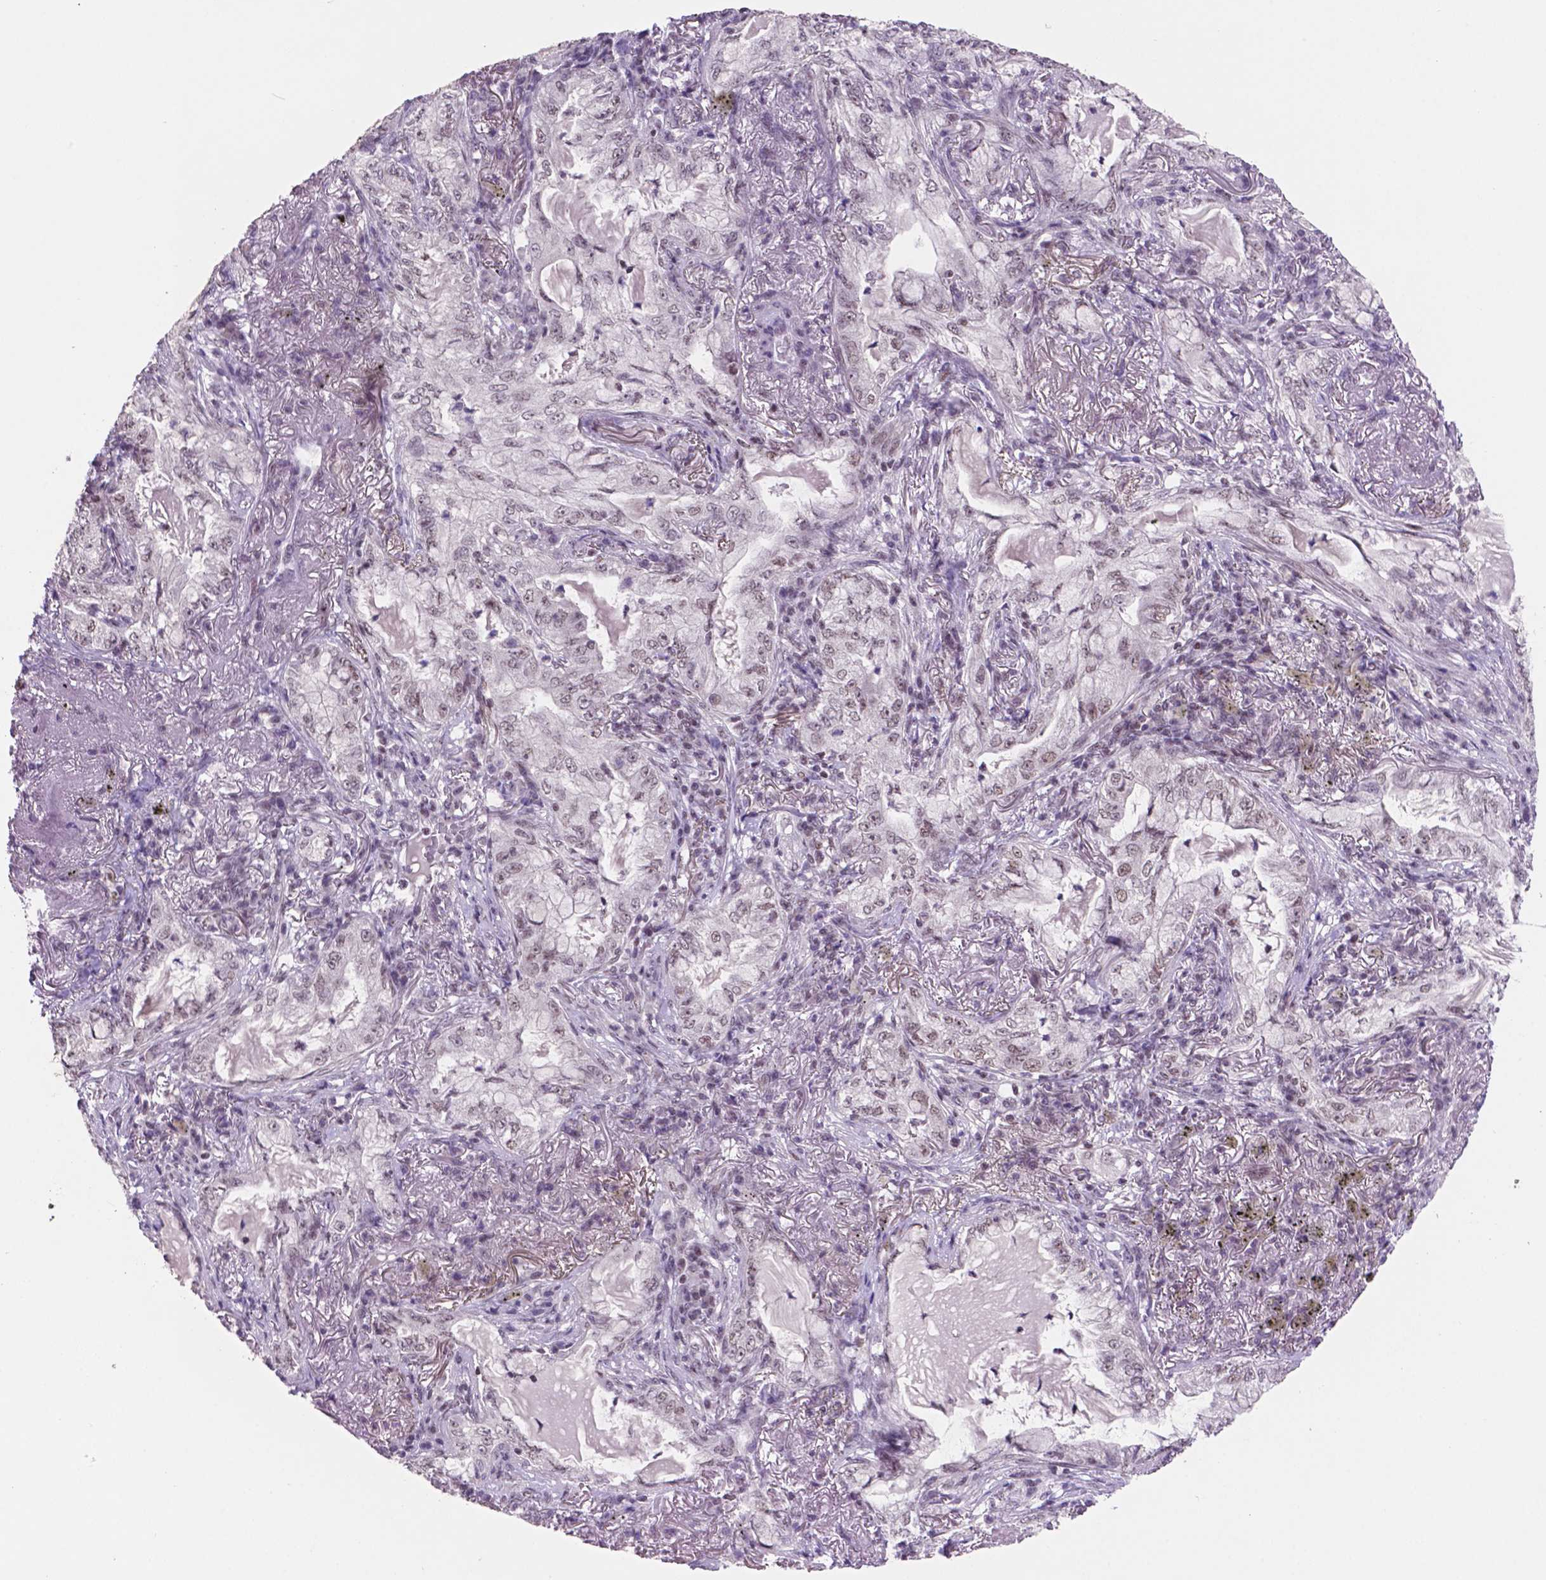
{"staining": {"intensity": "weak", "quantity": "<25%", "location": "nuclear"}, "tissue": "lung cancer", "cell_type": "Tumor cells", "image_type": "cancer", "snomed": [{"axis": "morphology", "description": "Adenocarcinoma, NOS"}, {"axis": "topography", "description": "Lung"}], "caption": "Immunohistochemistry (IHC) photomicrograph of neoplastic tissue: human lung cancer (adenocarcinoma) stained with DAB exhibits no significant protein staining in tumor cells.", "gene": "NCOR1", "patient": {"sex": "female", "age": 73}}